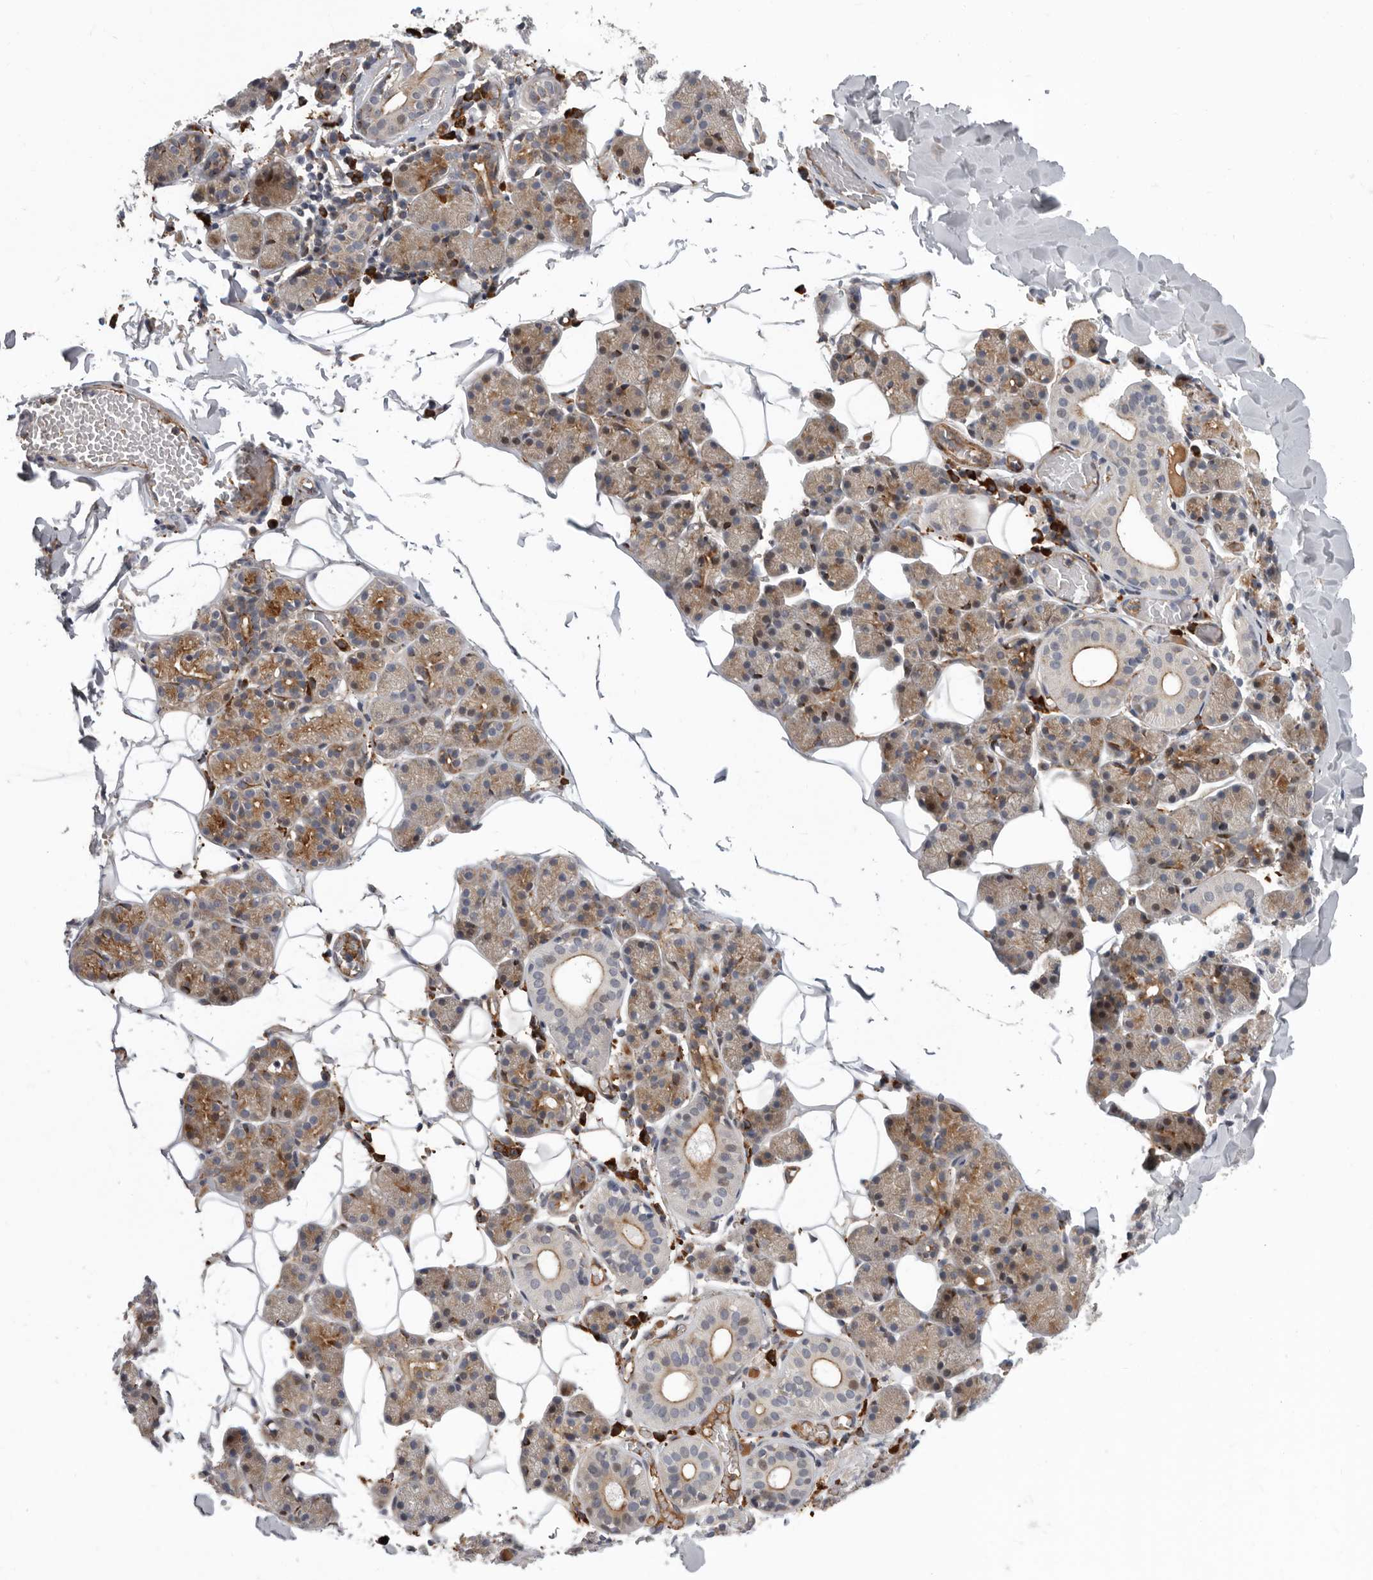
{"staining": {"intensity": "moderate", "quantity": "25%-75%", "location": "cytoplasmic/membranous"}, "tissue": "salivary gland", "cell_type": "Glandular cells", "image_type": "normal", "snomed": [{"axis": "morphology", "description": "Normal tissue, NOS"}, {"axis": "topography", "description": "Salivary gland"}], "caption": "Immunohistochemical staining of benign human salivary gland exhibits 25%-75% levels of moderate cytoplasmic/membranous protein positivity in approximately 25%-75% of glandular cells. The staining was performed using DAB (3,3'-diaminobenzidine) to visualize the protein expression in brown, while the nuclei were stained in blue with hematoxylin (Magnification: 20x).", "gene": "ATXN3L", "patient": {"sex": "female", "age": 33}}